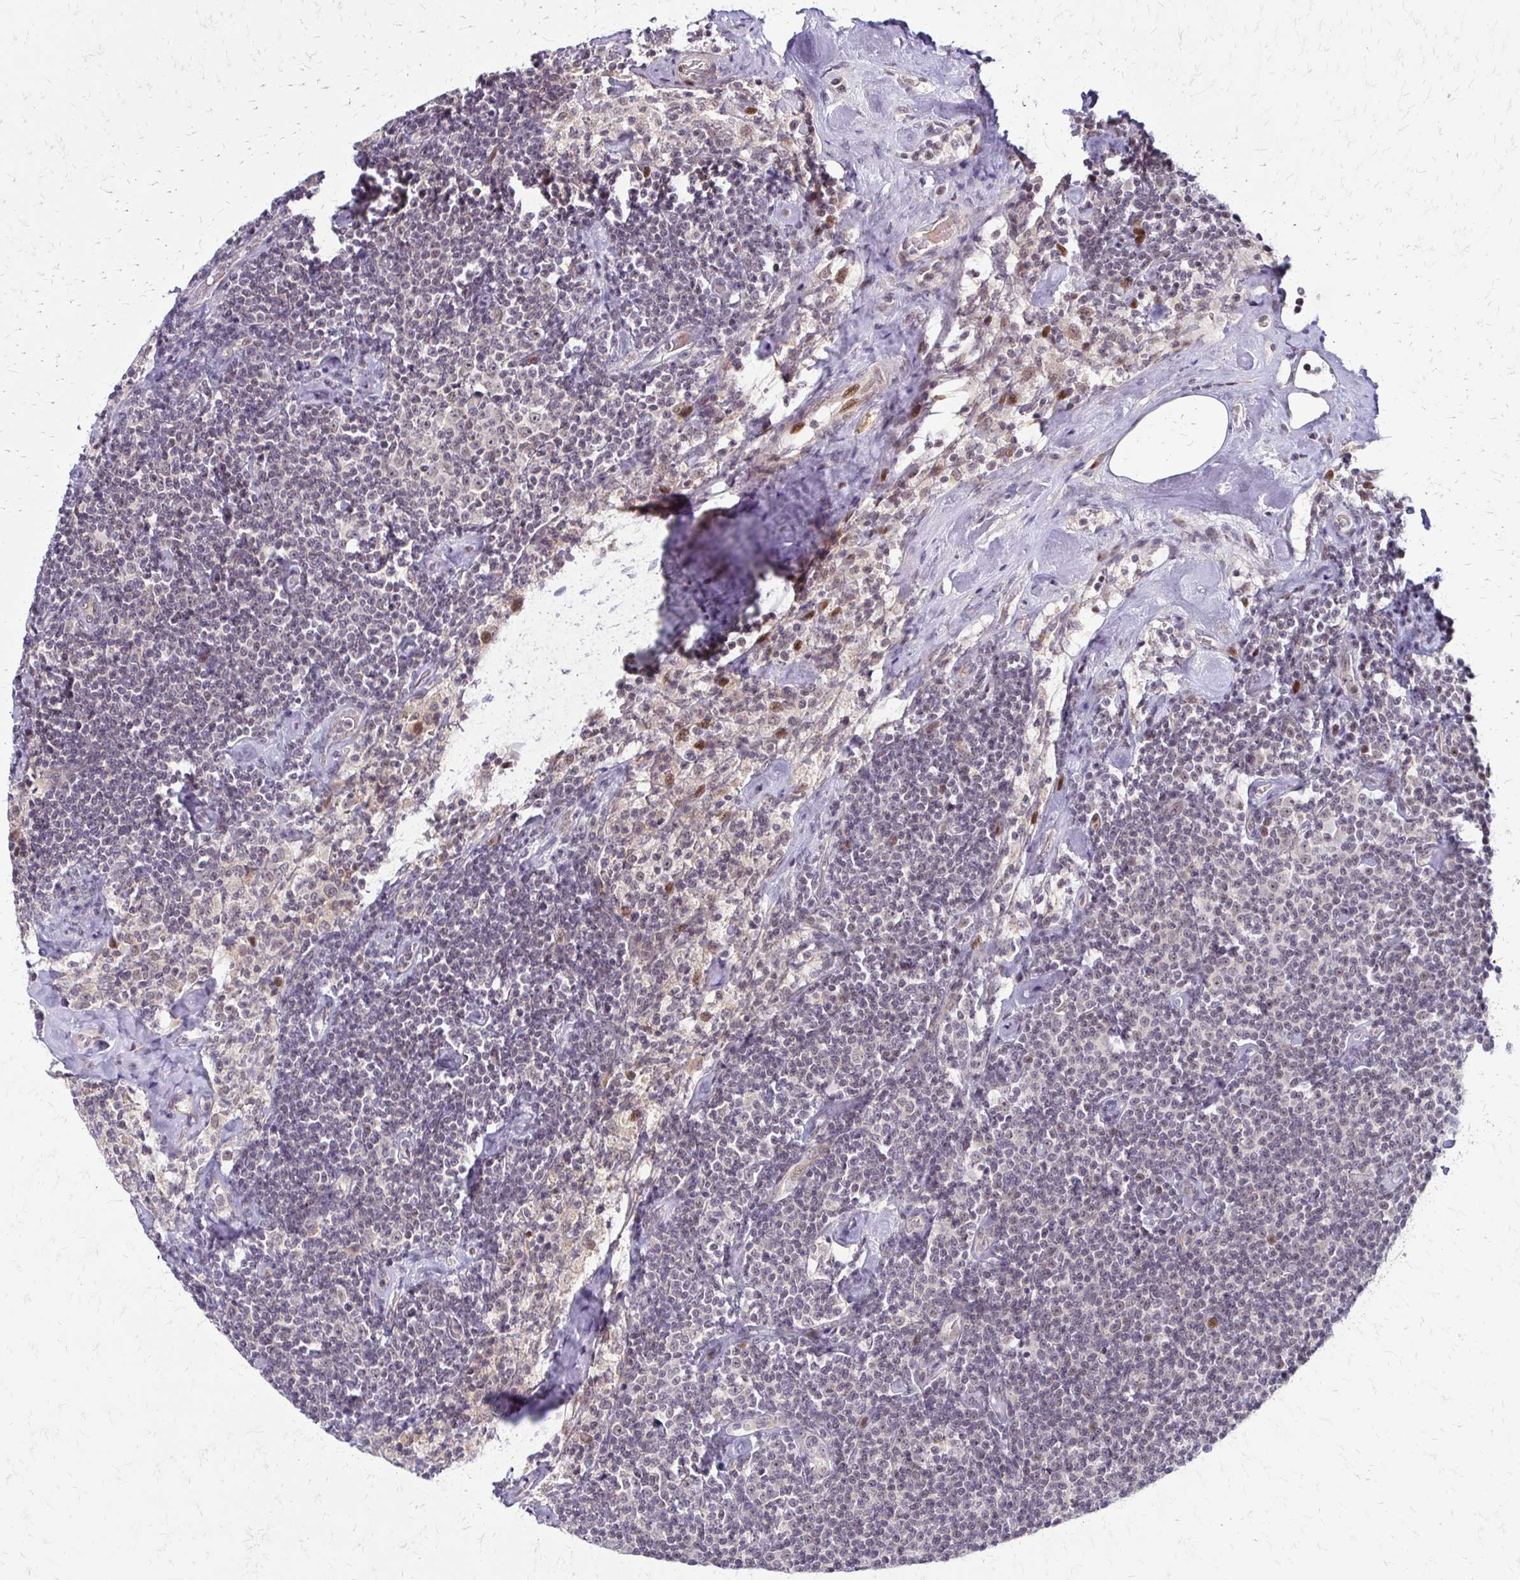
{"staining": {"intensity": "negative", "quantity": "none", "location": "none"}, "tissue": "lymphoma", "cell_type": "Tumor cells", "image_type": "cancer", "snomed": [{"axis": "morphology", "description": "Malignant lymphoma, non-Hodgkin's type, Low grade"}, {"axis": "topography", "description": "Lymph node"}], "caption": "This is a micrograph of IHC staining of lymphoma, which shows no positivity in tumor cells.", "gene": "TRIR", "patient": {"sex": "male", "age": 81}}